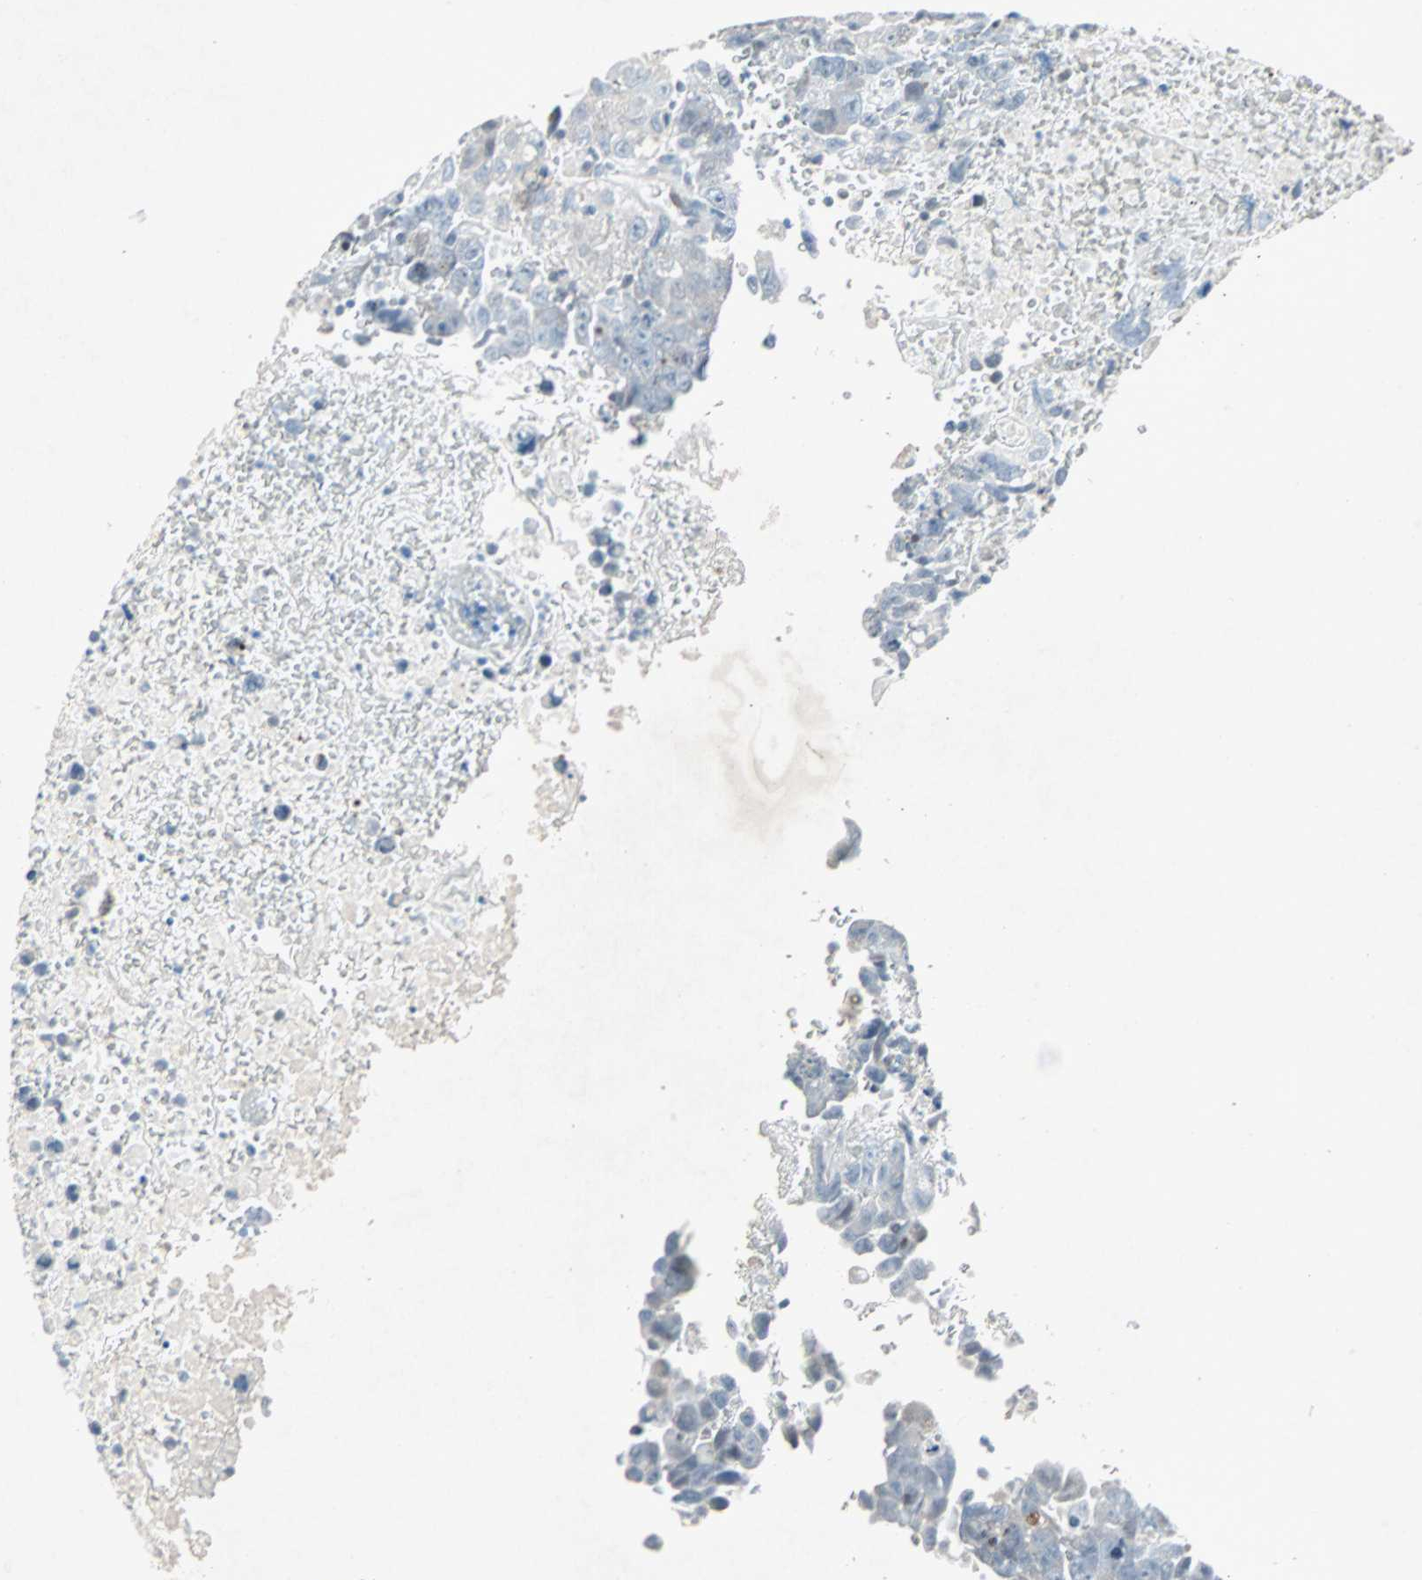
{"staining": {"intensity": "negative", "quantity": "none", "location": "none"}, "tissue": "testis cancer", "cell_type": "Tumor cells", "image_type": "cancer", "snomed": [{"axis": "morphology", "description": "Carcinoma, Embryonal, NOS"}, {"axis": "topography", "description": "Testis"}], "caption": "Image shows no significant protein positivity in tumor cells of testis cancer (embryonal carcinoma). (DAB (3,3'-diaminobenzidine) immunohistochemistry, high magnification).", "gene": "LANCL3", "patient": {"sex": "male", "age": 28}}